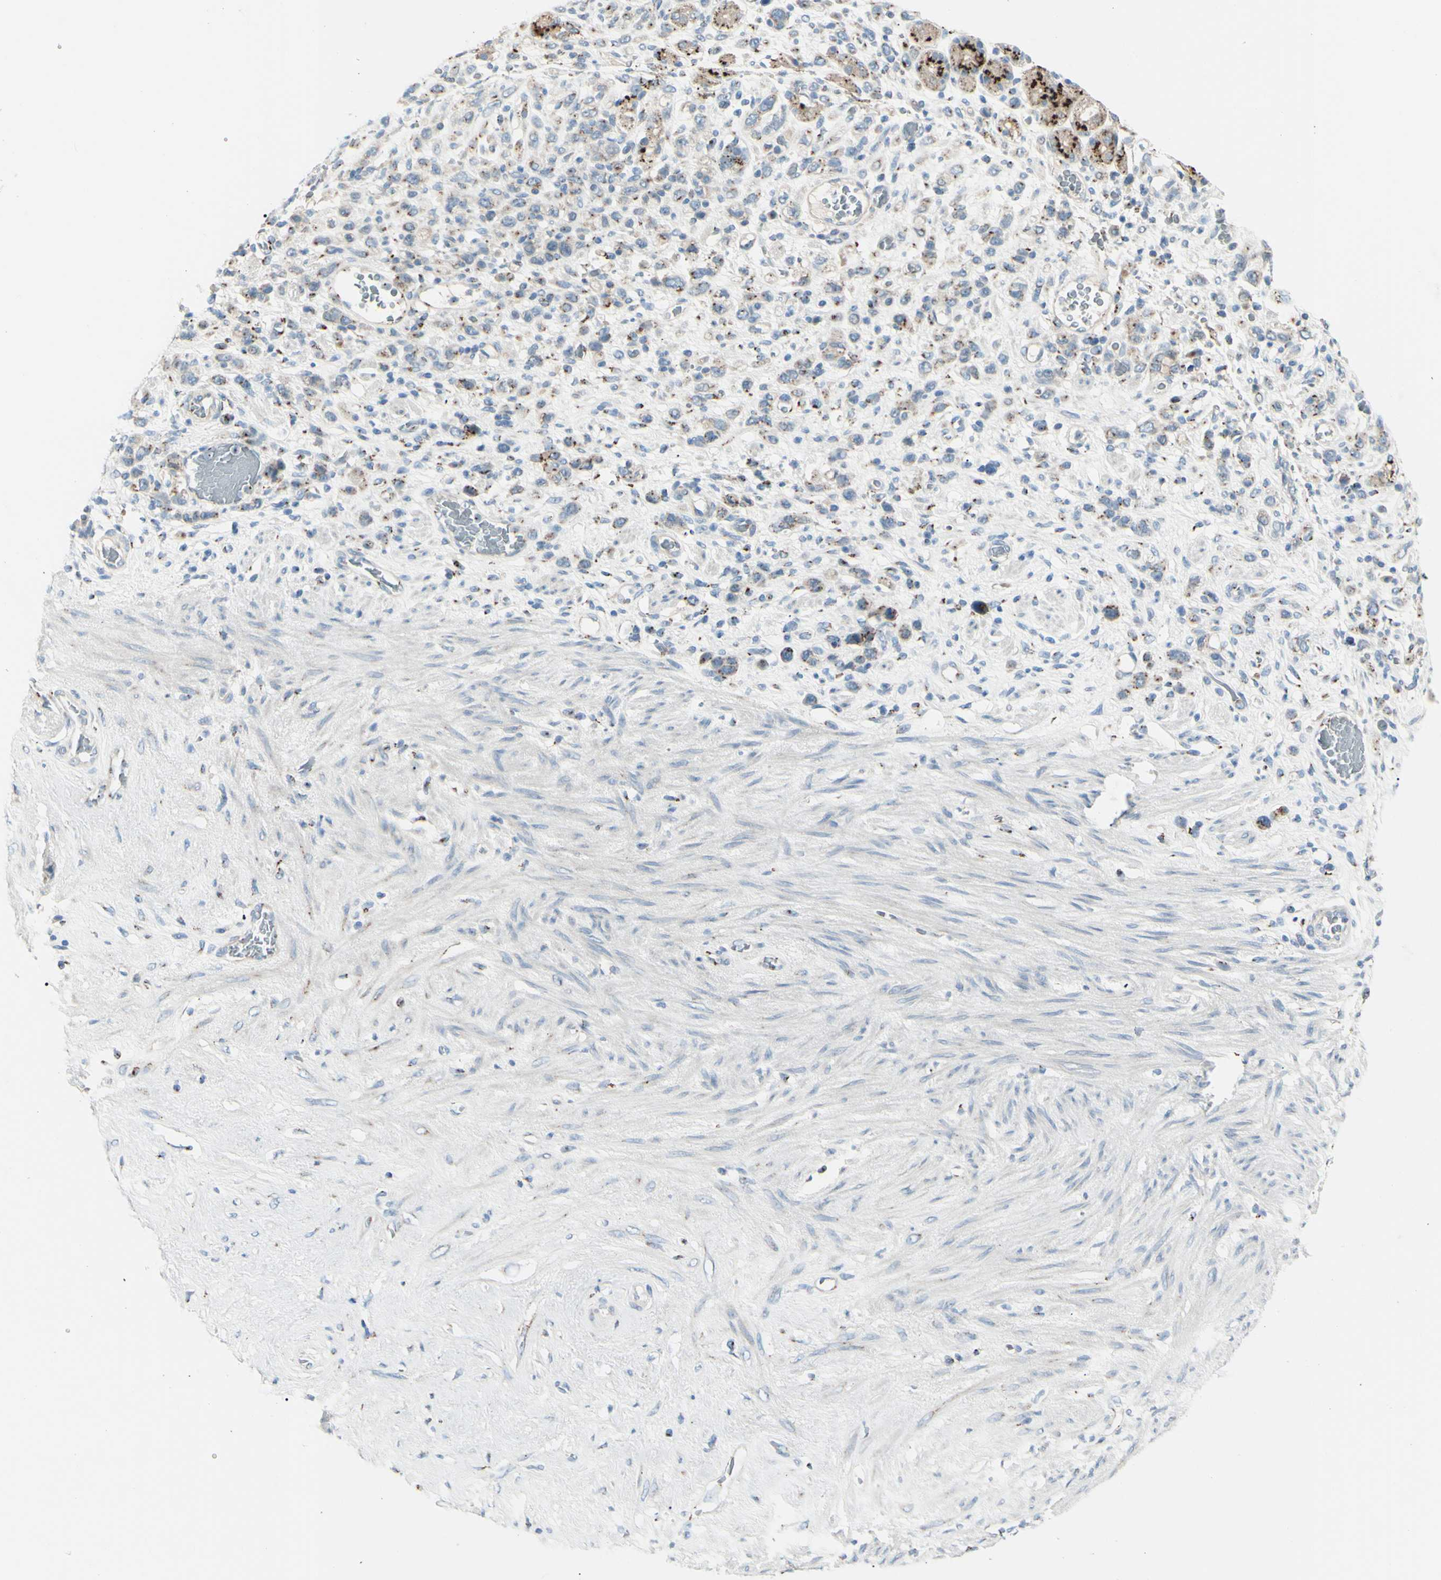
{"staining": {"intensity": "moderate", "quantity": "25%-75%", "location": "cytoplasmic/membranous"}, "tissue": "stomach cancer", "cell_type": "Tumor cells", "image_type": "cancer", "snomed": [{"axis": "morphology", "description": "Adenocarcinoma, NOS"}, {"axis": "morphology", "description": "Adenocarcinoma, High grade"}, {"axis": "topography", "description": "Stomach, upper"}, {"axis": "topography", "description": "Stomach, lower"}], "caption": "Immunohistochemical staining of adenocarcinoma (high-grade) (stomach) shows medium levels of moderate cytoplasmic/membranous staining in approximately 25%-75% of tumor cells.", "gene": "B4GALT1", "patient": {"sex": "female", "age": 65}}